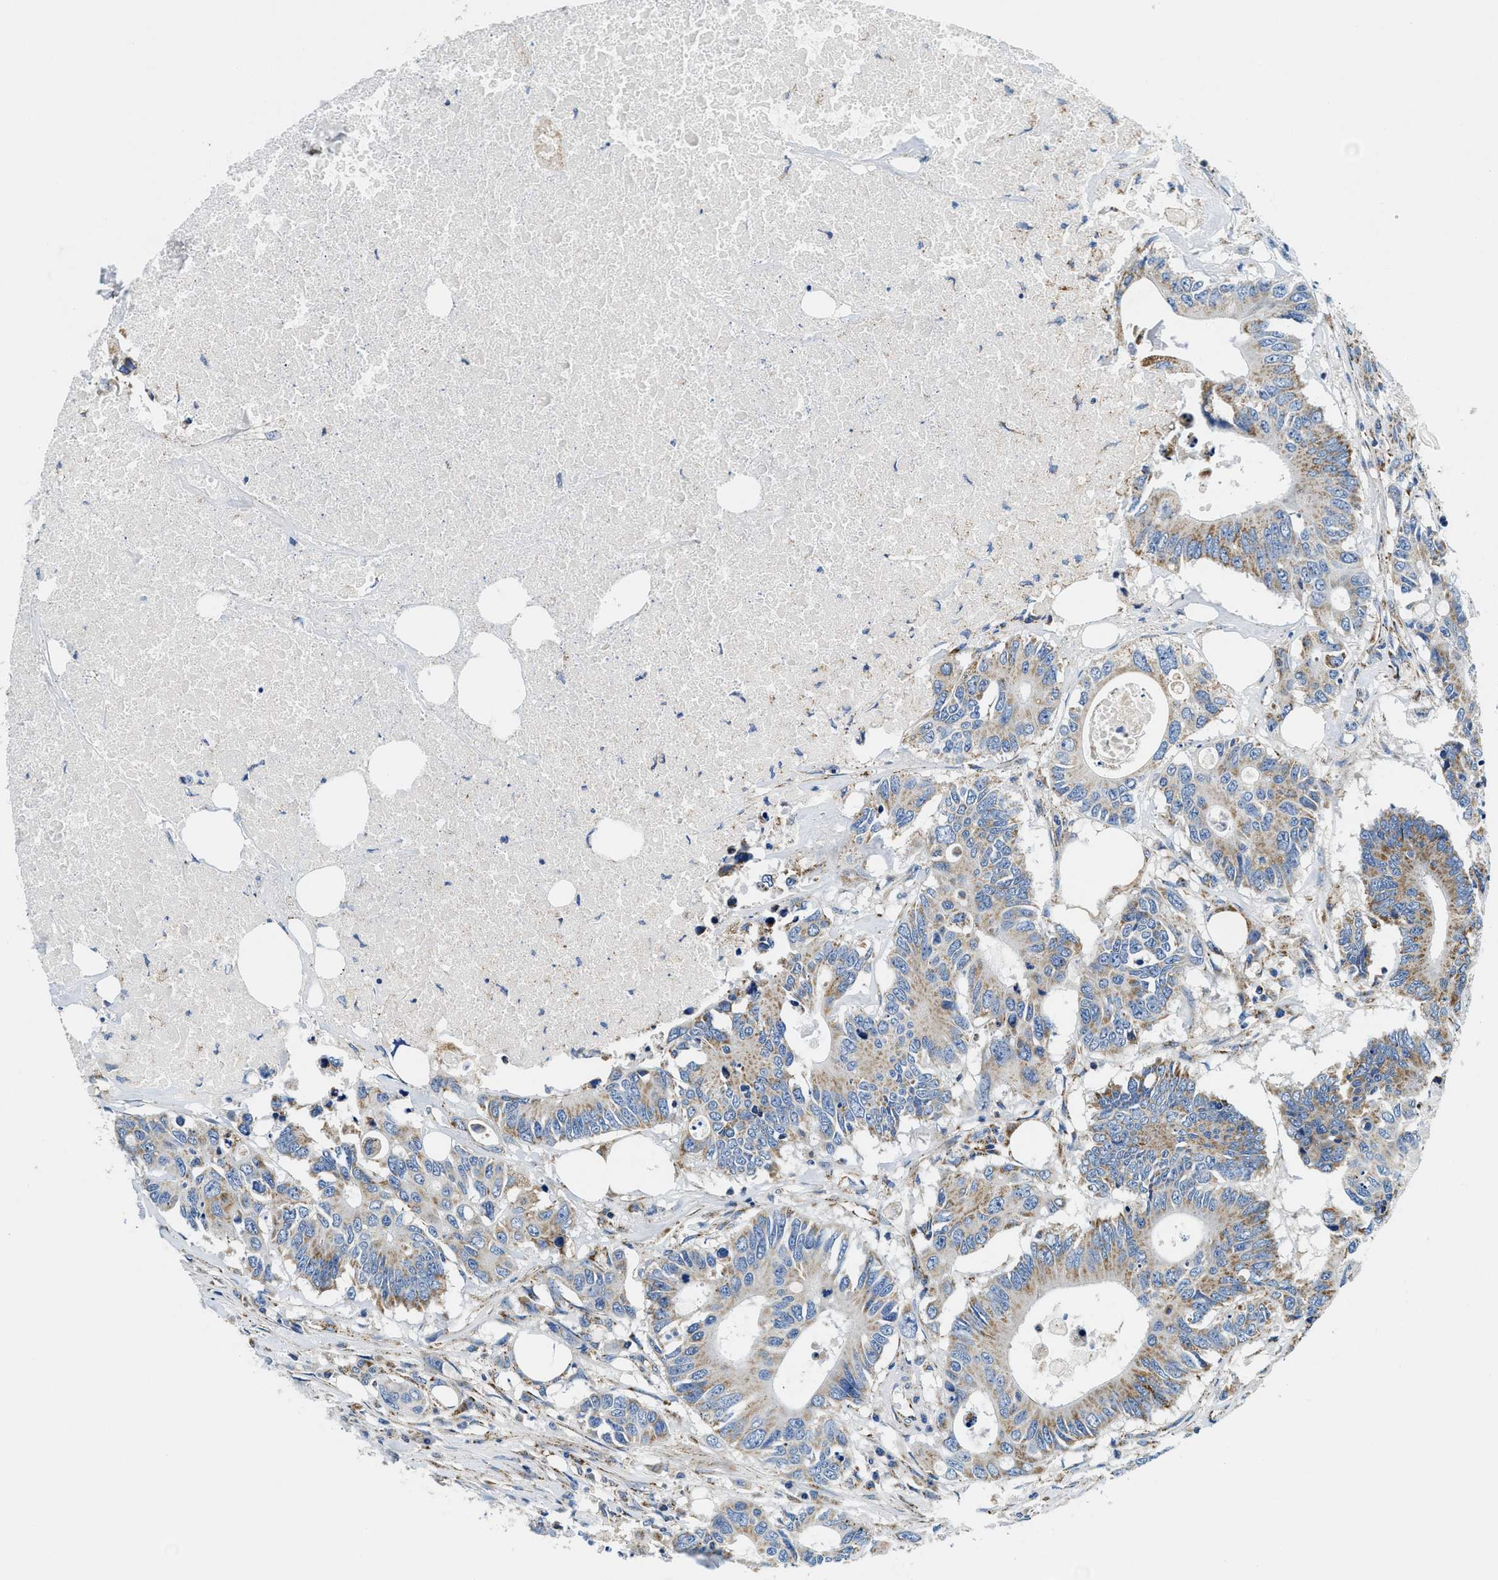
{"staining": {"intensity": "moderate", "quantity": "25%-75%", "location": "cytoplasmic/membranous"}, "tissue": "colorectal cancer", "cell_type": "Tumor cells", "image_type": "cancer", "snomed": [{"axis": "morphology", "description": "Adenocarcinoma, NOS"}, {"axis": "topography", "description": "Colon"}], "caption": "Colorectal cancer stained with a protein marker demonstrates moderate staining in tumor cells.", "gene": "SAMD4B", "patient": {"sex": "male", "age": 71}}